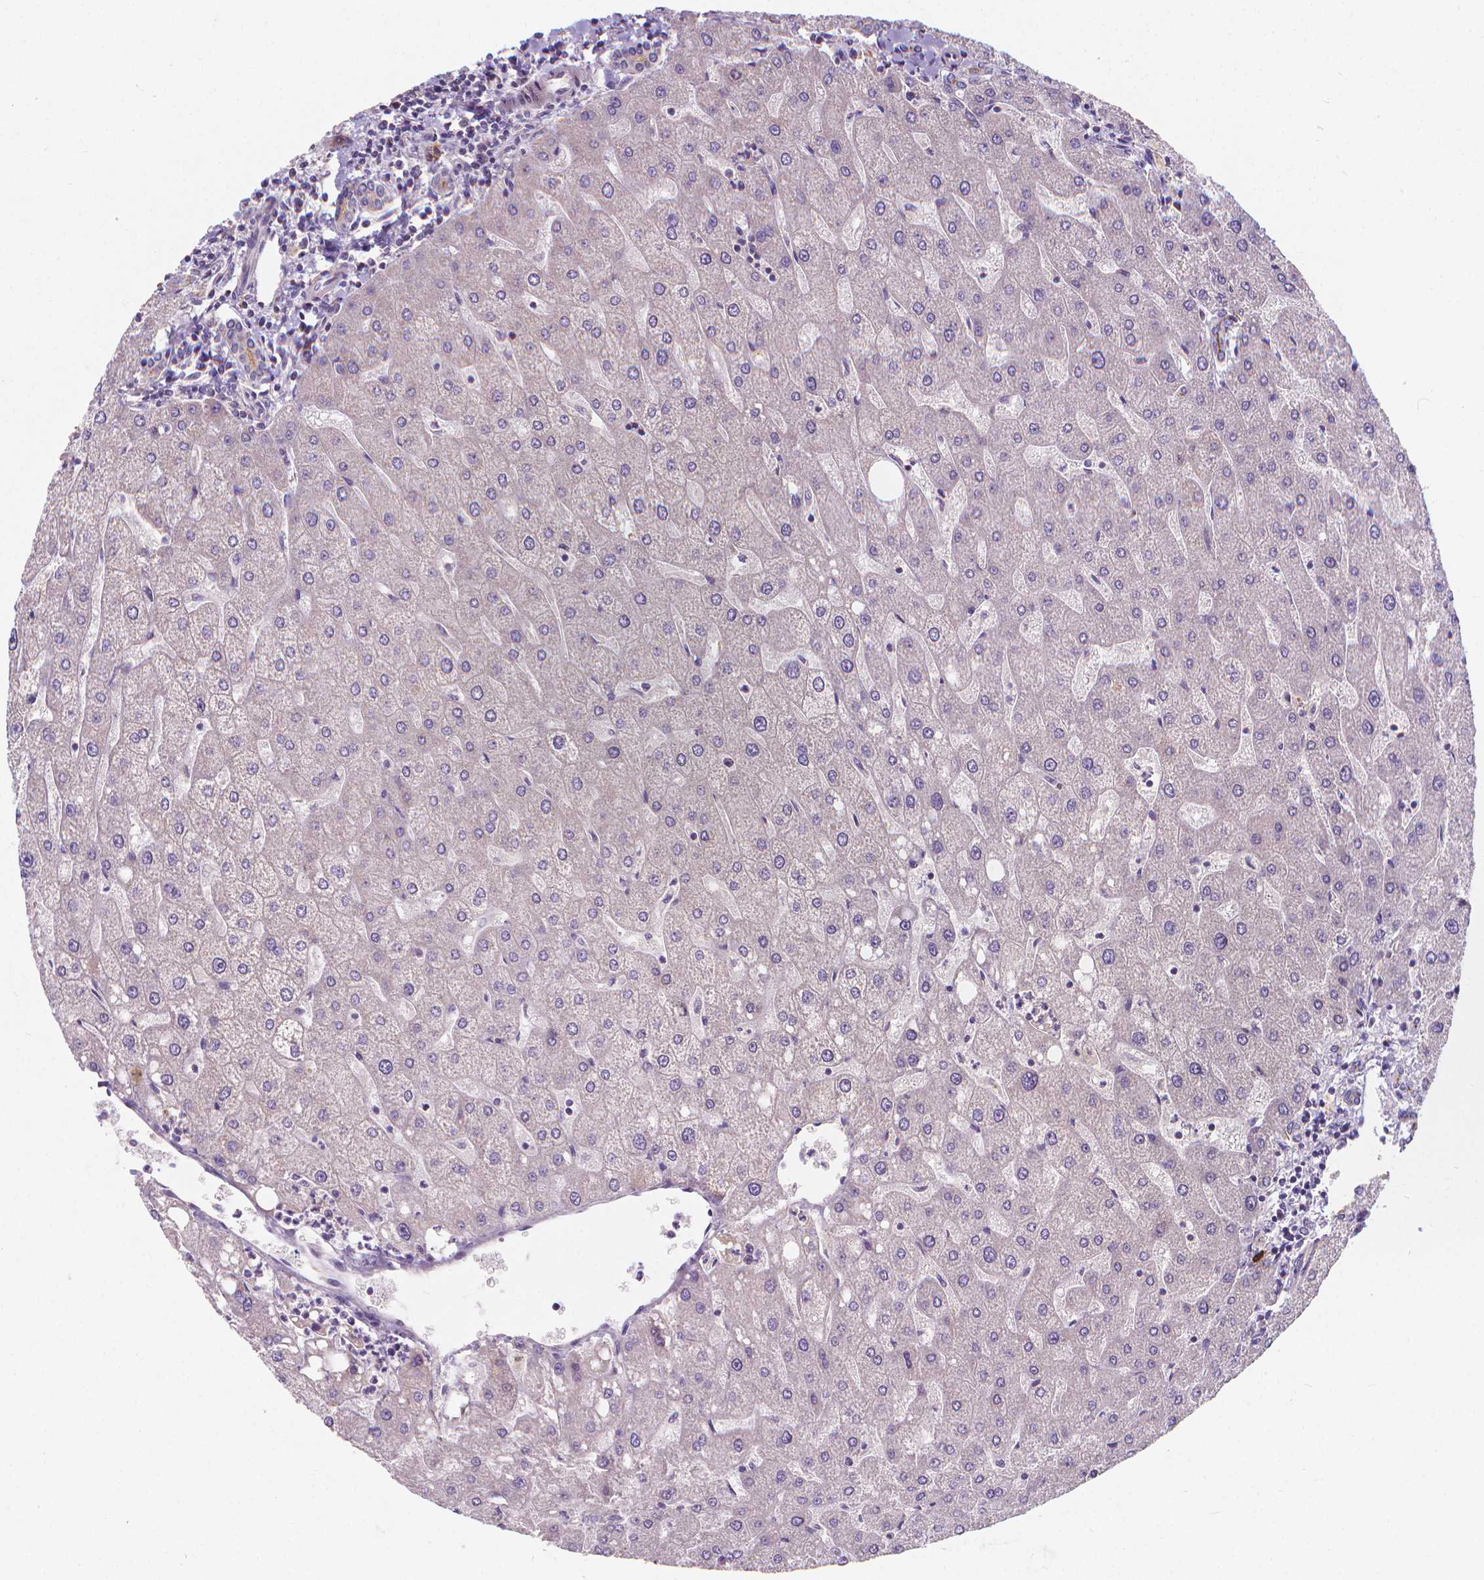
{"staining": {"intensity": "negative", "quantity": "none", "location": "none"}, "tissue": "liver", "cell_type": "Cholangiocytes", "image_type": "normal", "snomed": [{"axis": "morphology", "description": "Normal tissue, NOS"}, {"axis": "topography", "description": "Liver"}], "caption": "The IHC image has no significant positivity in cholangiocytes of liver. (Immunohistochemistry (ihc), brightfield microscopy, high magnification).", "gene": "SNCAIP", "patient": {"sex": "male", "age": 67}}